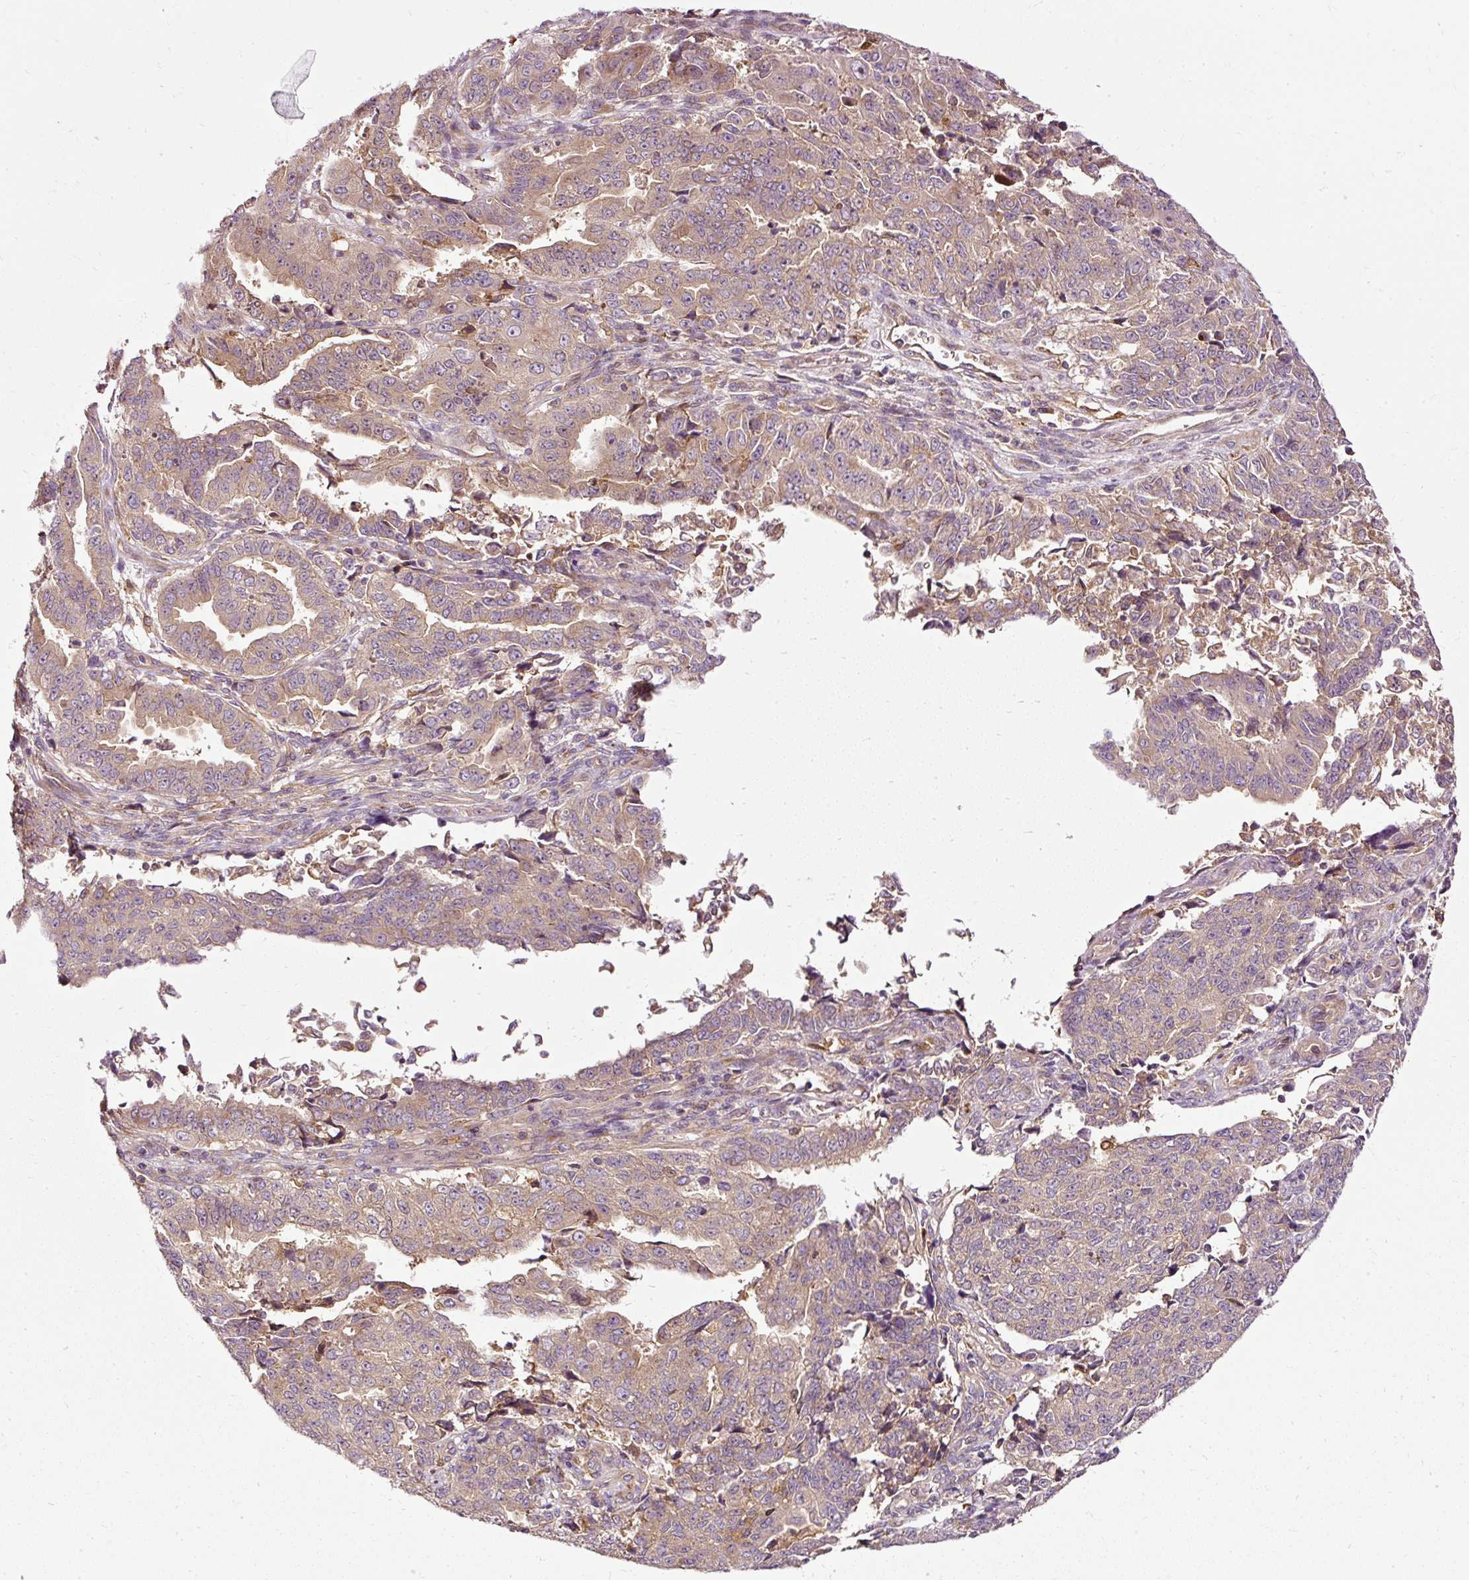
{"staining": {"intensity": "weak", "quantity": "25%-75%", "location": "cytoplasmic/membranous"}, "tissue": "endometrial cancer", "cell_type": "Tumor cells", "image_type": "cancer", "snomed": [{"axis": "morphology", "description": "Adenocarcinoma, NOS"}, {"axis": "topography", "description": "Endometrium"}], "caption": "Immunohistochemistry micrograph of endometrial adenocarcinoma stained for a protein (brown), which displays low levels of weak cytoplasmic/membranous expression in about 25%-75% of tumor cells.", "gene": "NAPA", "patient": {"sex": "female", "age": 50}}